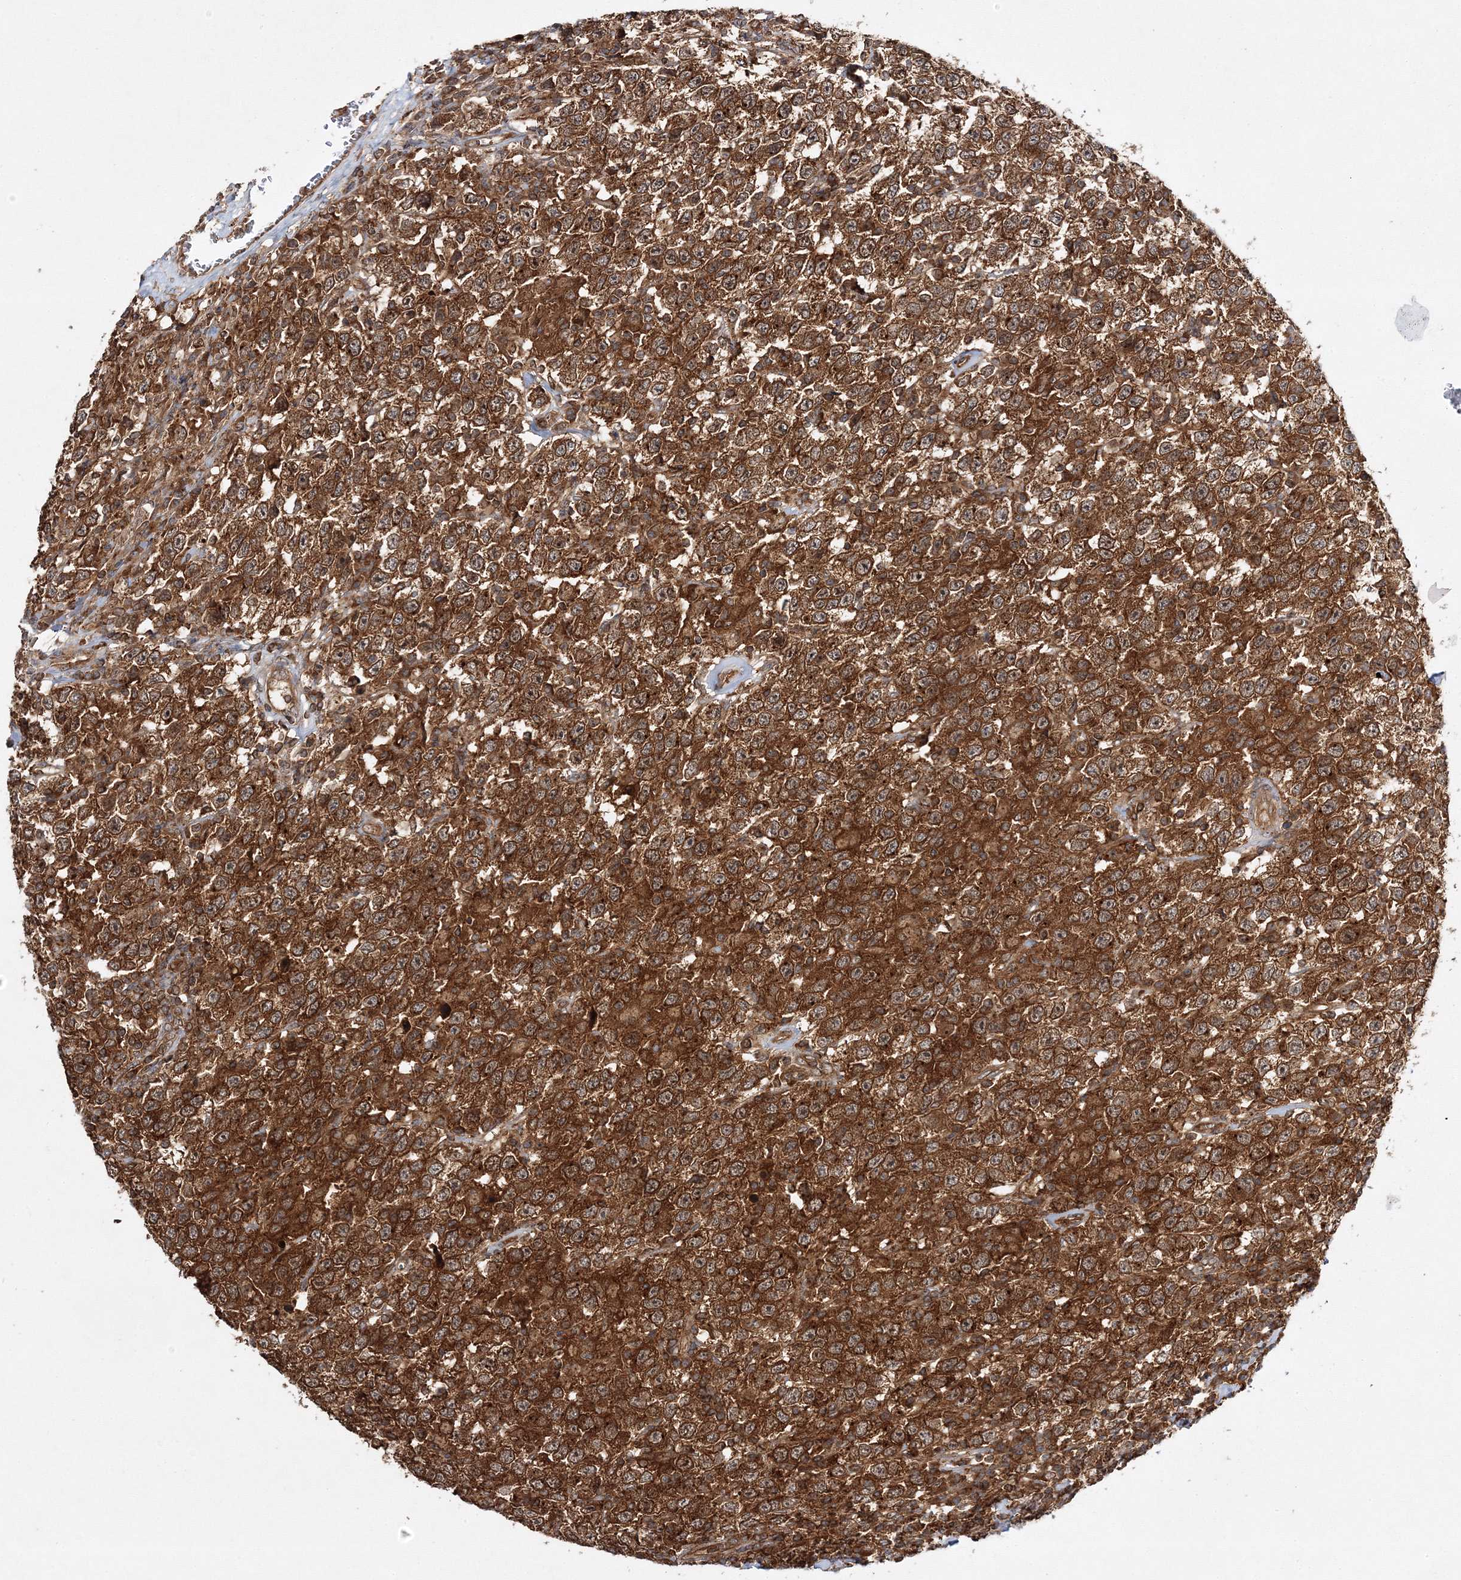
{"staining": {"intensity": "strong", "quantity": ">75%", "location": "cytoplasmic/membranous"}, "tissue": "testis cancer", "cell_type": "Tumor cells", "image_type": "cancer", "snomed": [{"axis": "morphology", "description": "Seminoma, NOS"}, {"axis": "topography", "description": "Testis"}], "caption": "Testis cancer (seminoma) stained with a brown dye reveals strong cytoplasmic/membranous positive expression in about >75% of tumor cells.", "gene": "WDR37", "patient": {"sex": "male", "age": 41}}